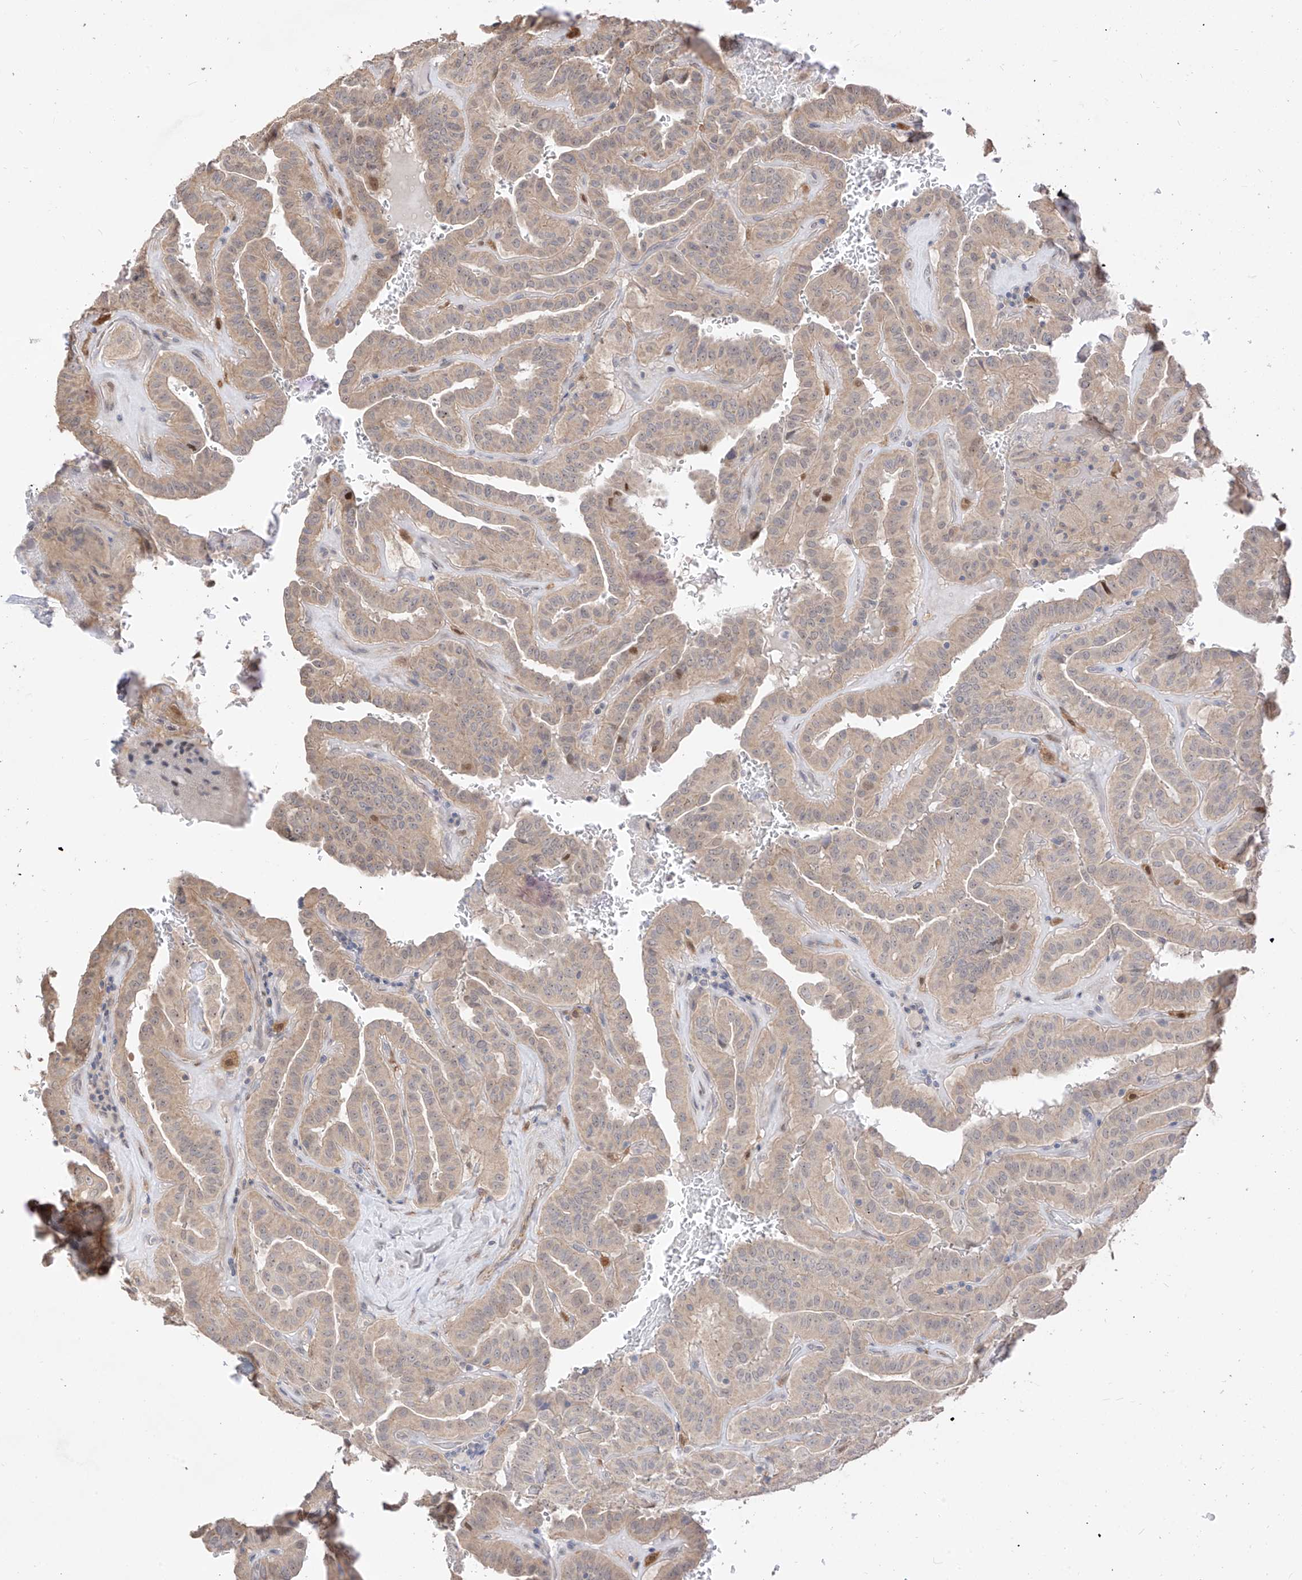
{"staining": {"intensity": "moderate", "quantity": "<25%", "location": "cytoplasmic/membranous"}, "tissue": "thyroid cancer", "cell_type": "Tumor cells", "image_type": "cancer", "snomed": [{"axis": "morphology", "description": "Papillary adenocarcinoma, NOS"}, {"axis": "topography", "description": "Thyroid gland"}], "caption": "This is an image of IHC staining of thyroid cancer, which shows moderate positivity in the cytoplasmic/membranous of tumor cells.", "gene": "LATS1", "patient": {"sex": "male", "age": 77}}